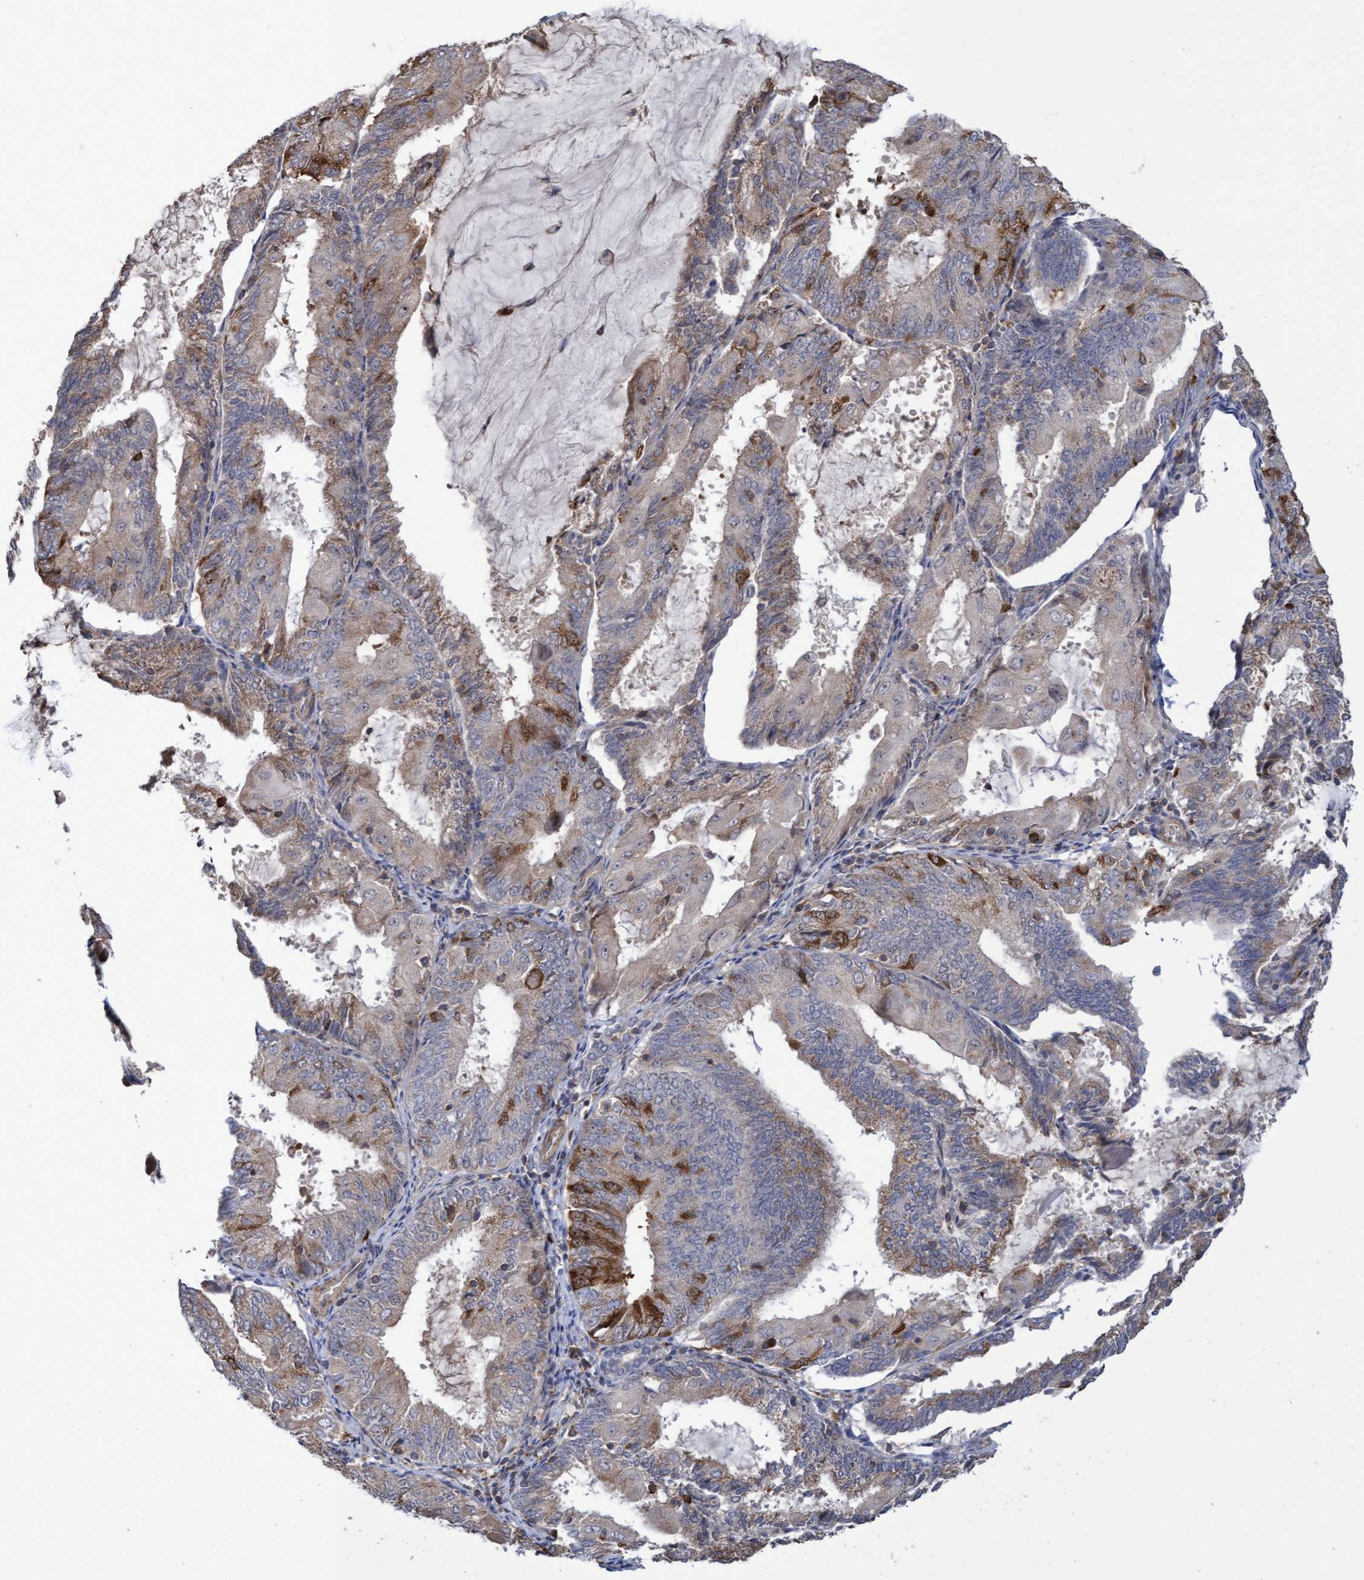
{"staining": {"intensity": "weak", "quantity": "25%-75%", "location": "cytoplasmic/membranous"}, "tissue": "endometrial cancer", "cell_type": "Tumor cells", "image_type": "cancer", "snomed": [{"axis": "morphology", "description": "Adenocarcinoma, NOS"}, {"axis": "topography", "description": "Endometrium"}], "caption": "Protein positivity by immunohistochemistry (IHC) displays weak cytoplasmic/membranous expression in about 25%-75% of tumor cells in endometrial adenocarcinoma. The staining was performed using DAB, with brown indicating positive protein expression. Nuclei are stained blue with hematoxylin.", "gene": "SLBP", "patient": {"sex": "female", "age": 81}}